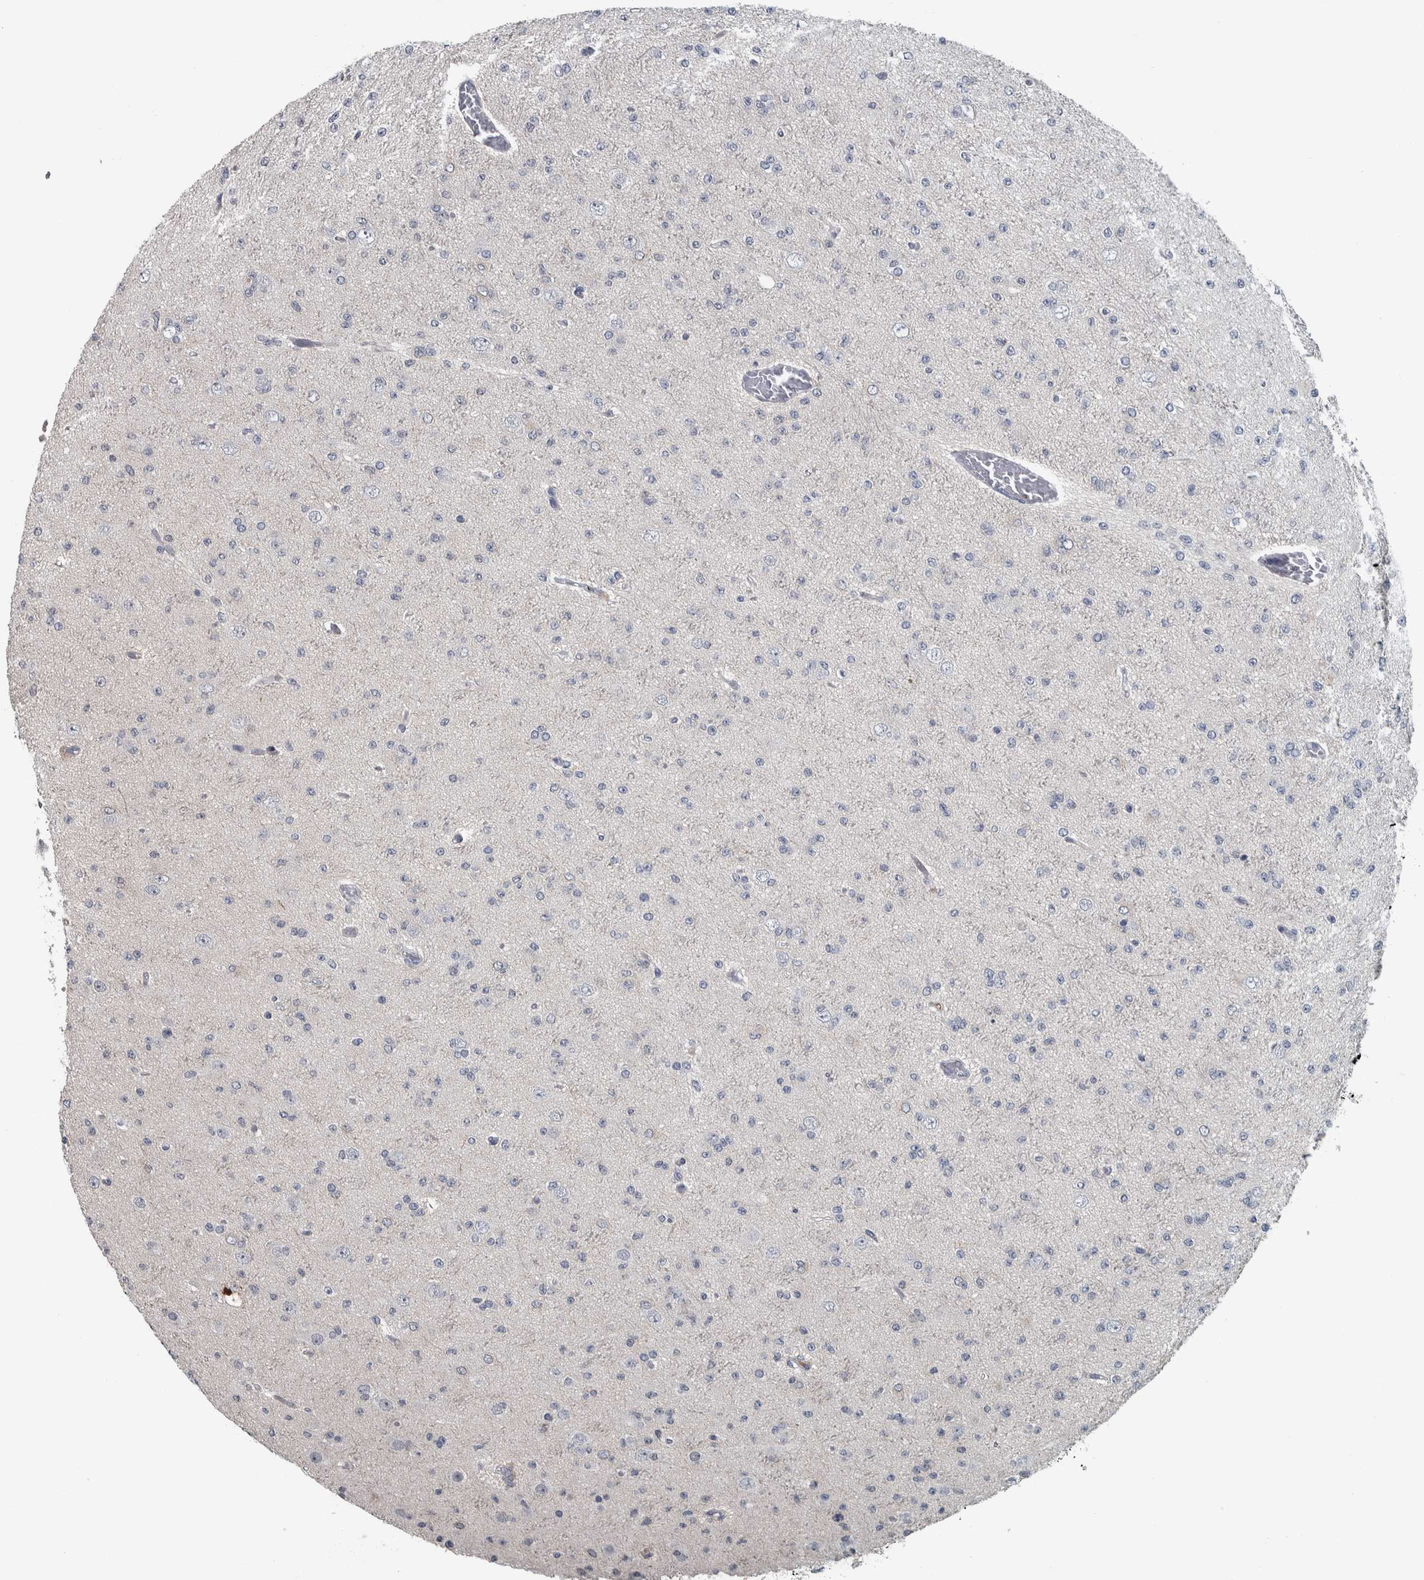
{"staining": {"intensity": "negative", "quantity": "none", "location": "none"}, "tissue": "glioma", "cell_type": "Tumor cells", "image_type": "cancer", "snomed": [{"axis": "morphology", "description": "Glioma, malignant, Low grade"}, {"axis": "topography", "description": "Brain"}], "caption": "This is an IHC histopathology image of glioma. There is no positivity in tumor cells.", "gene": "CAVIN4", "patient": {"sex": "female", "age": 22}}